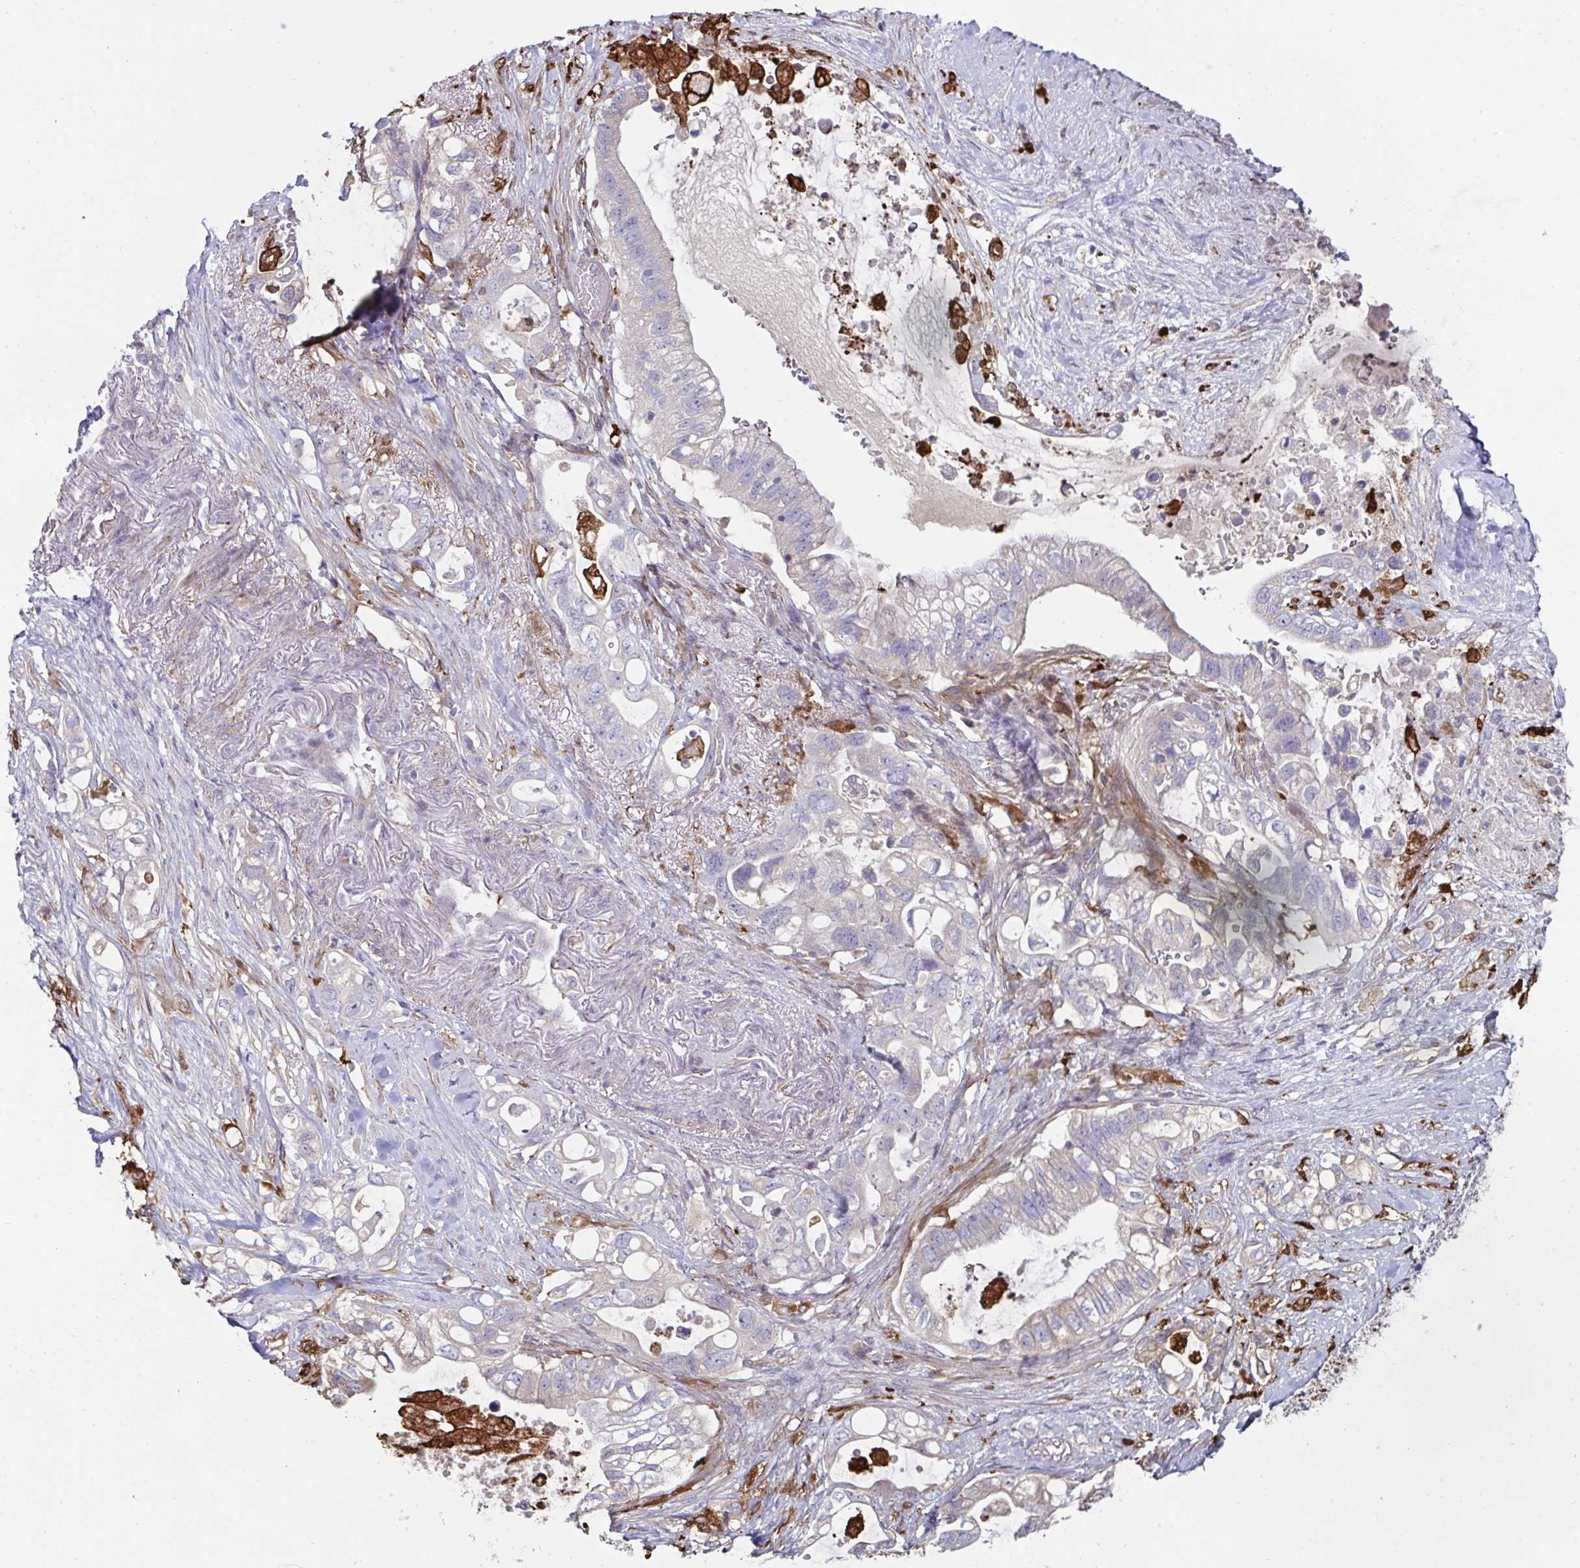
{"staining": {"intensity": "weak", "quantity": "<25%", "location": "cytoplasmic/membranous"}, "tissue": "pancreatic cancer", "cell_type": "Tumor cells", "image_type": "cancer", "snomed": [{"axis": "morphology", "description": "Adenocarcinoma, NOS"}, {"axis": "topography", "description": "Pancreas"}], "caption": "Tumor cells show no significant protein positivity in pancreatic cancer. (DAB (3,3'-diaminobenzidine) IHC visualized using brightfield microscopy, high magnification).", "gene": "FBXL13", "patient": {"sex": "female", "age": 72}}